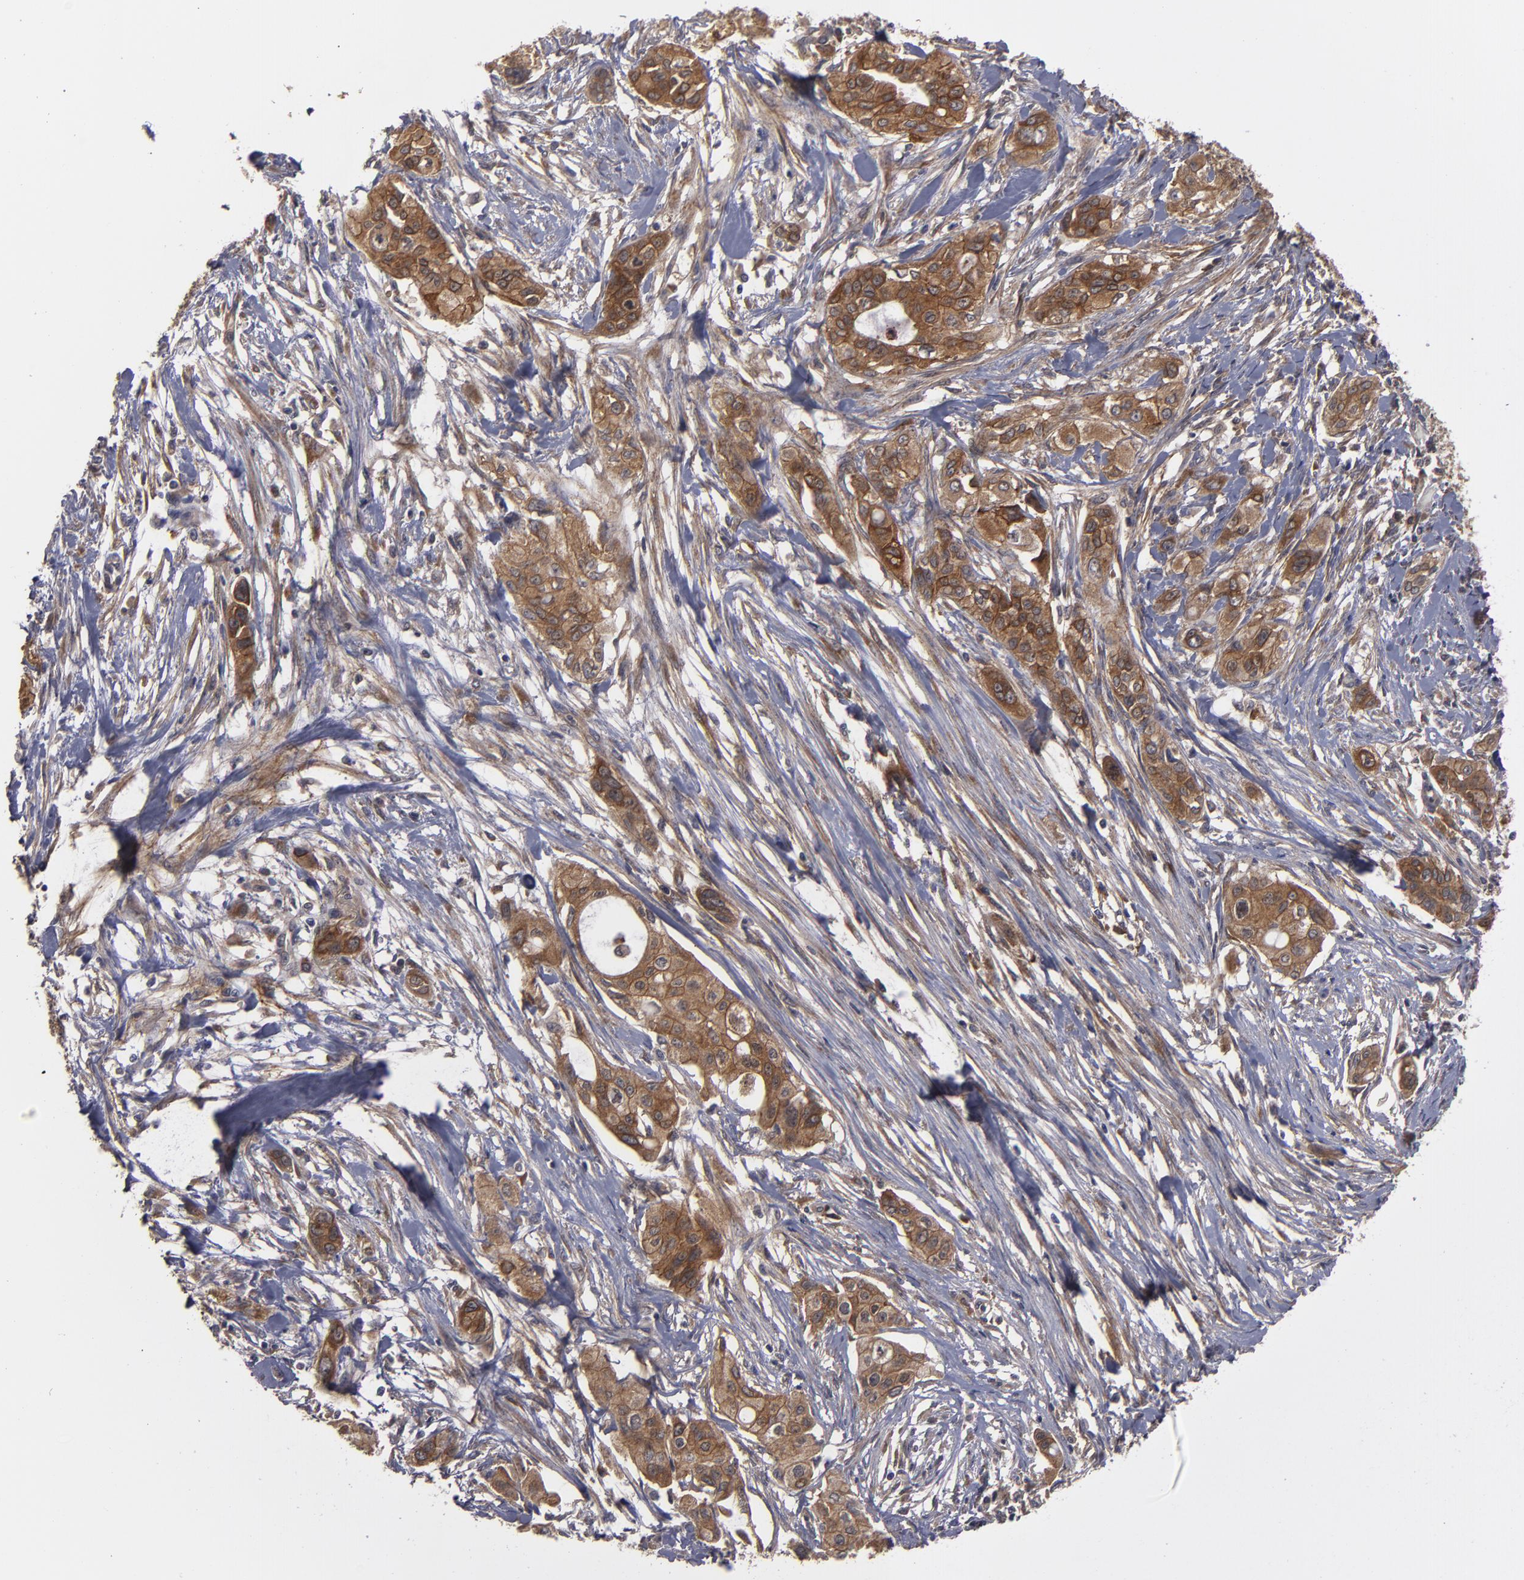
{"staining": {"intensity": "moderate", "quantity": ">75%", "location": "cytoplasmic/membranous"}, "tissue": "pancreatic cancer", "cell_type": "Tumor cells", "image_type": "cancer", "snomed": [{"axis": "morphology", "description": "Adenocarcinoma, NOS"}, {"axis": "topography", "description": "Pancreas"}], "caption": "The histopathology image shows immunohistochemical staining of pancreatic cancer. There is moderate cytoplasmic/membranous expression is appreciated in approximately >75% of tumor cells.", "gene": "BMP6", "patient": {"sex": "female", "age": 60}}